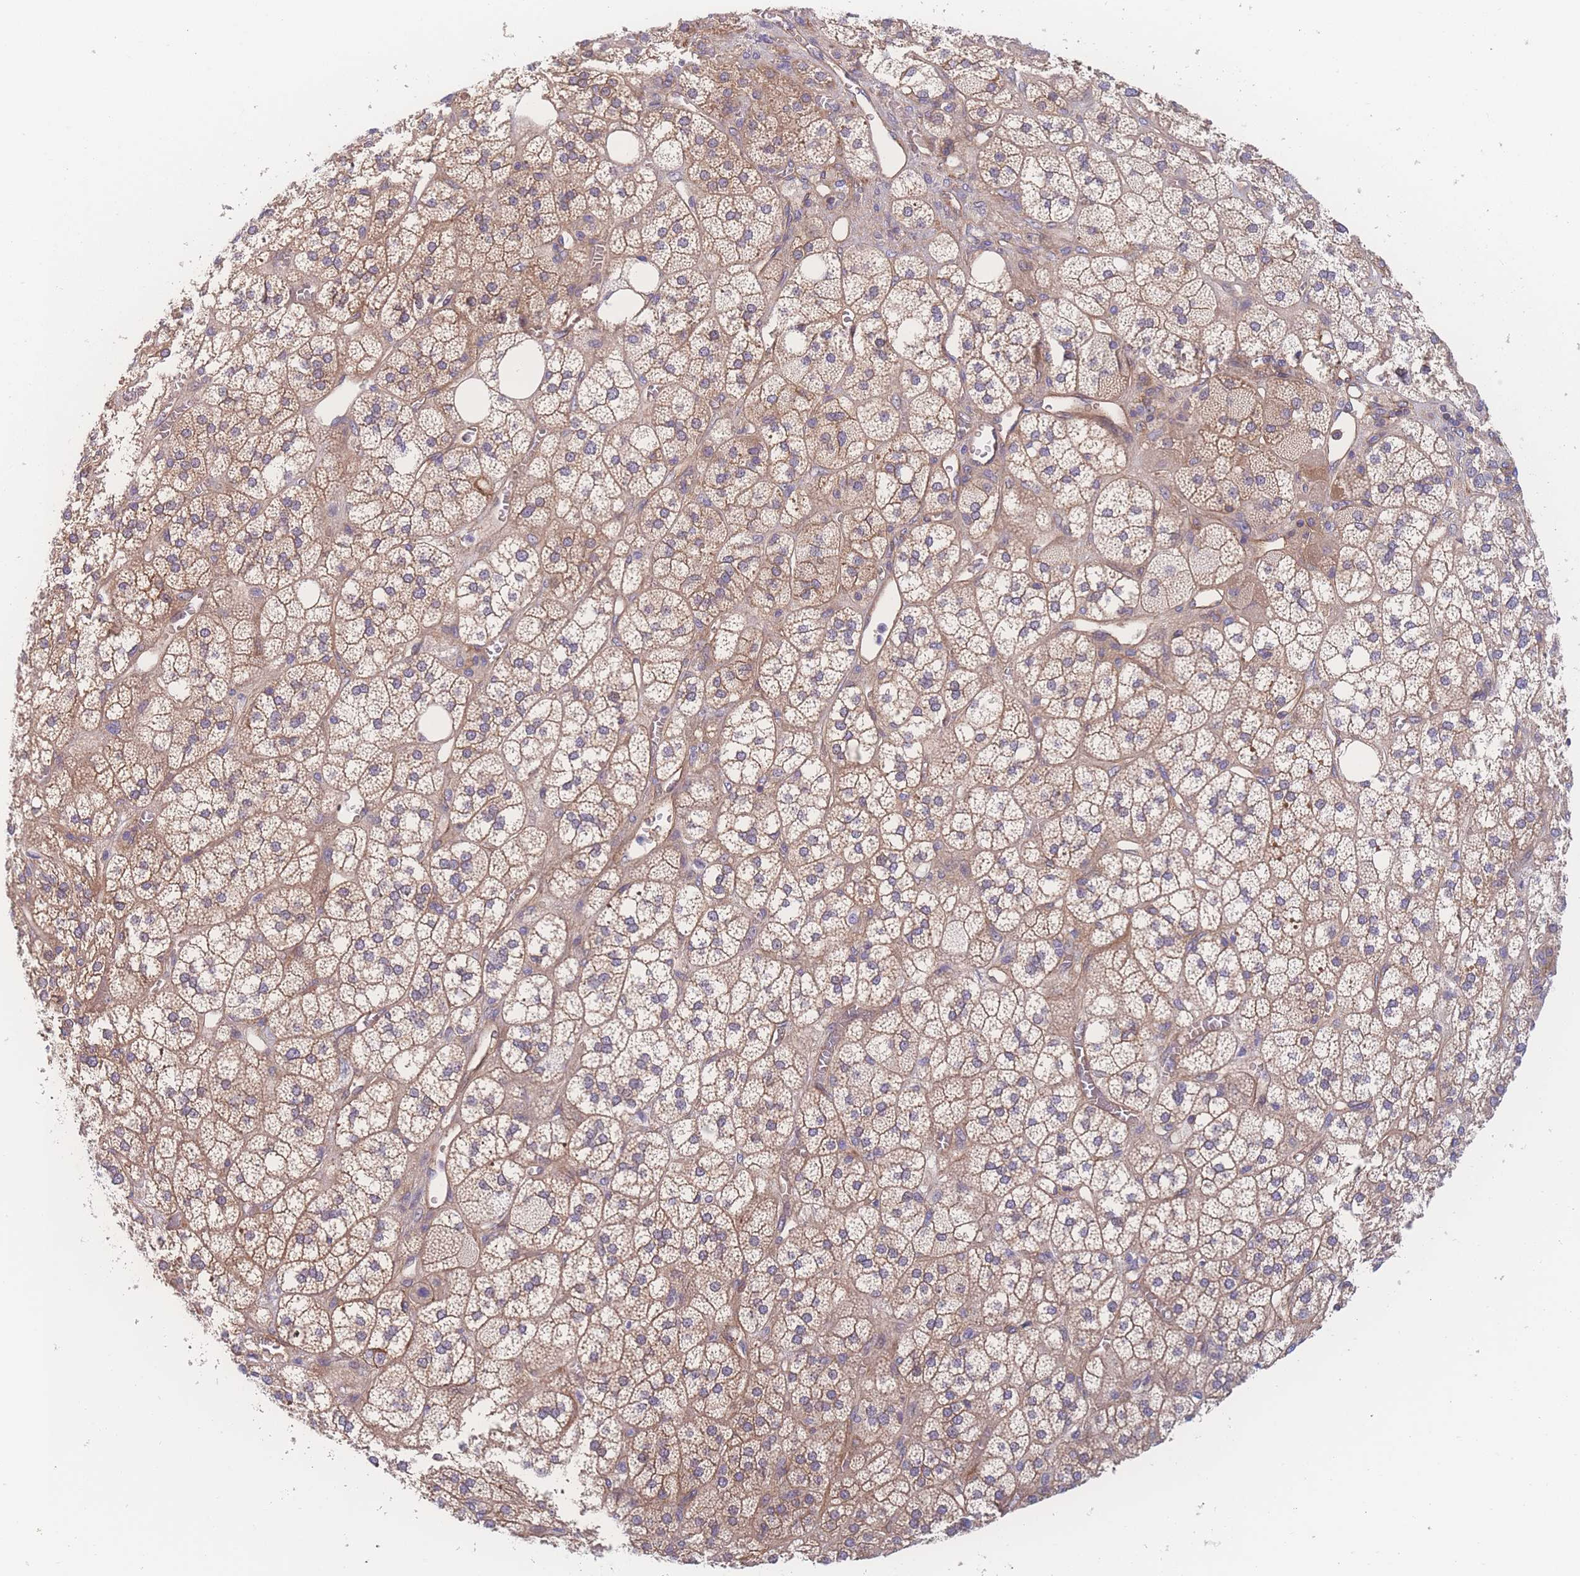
{"staining": {"intensity": "moderate", "quantity": ">75%", "location": "cytoplasmic/membranous"}, "tissue": "adrenal gland", "cell_type": "Glandular cells", "image_type": "normal", "snomed": [{"axis": "morphology", "description": "Normal tissue, NOS"}, {"axis": "topography", "description": "Adrenal gland"}], "caption": "Glandular cells show moderate cytoplasmic/membranous expression in approximately >75% of cells in benign adrenal gland. (Brightfield microscopy of DAB IHC at high magnification).", "gene": "CFAP97", "patient": {"sex": "male", "age": 61}}